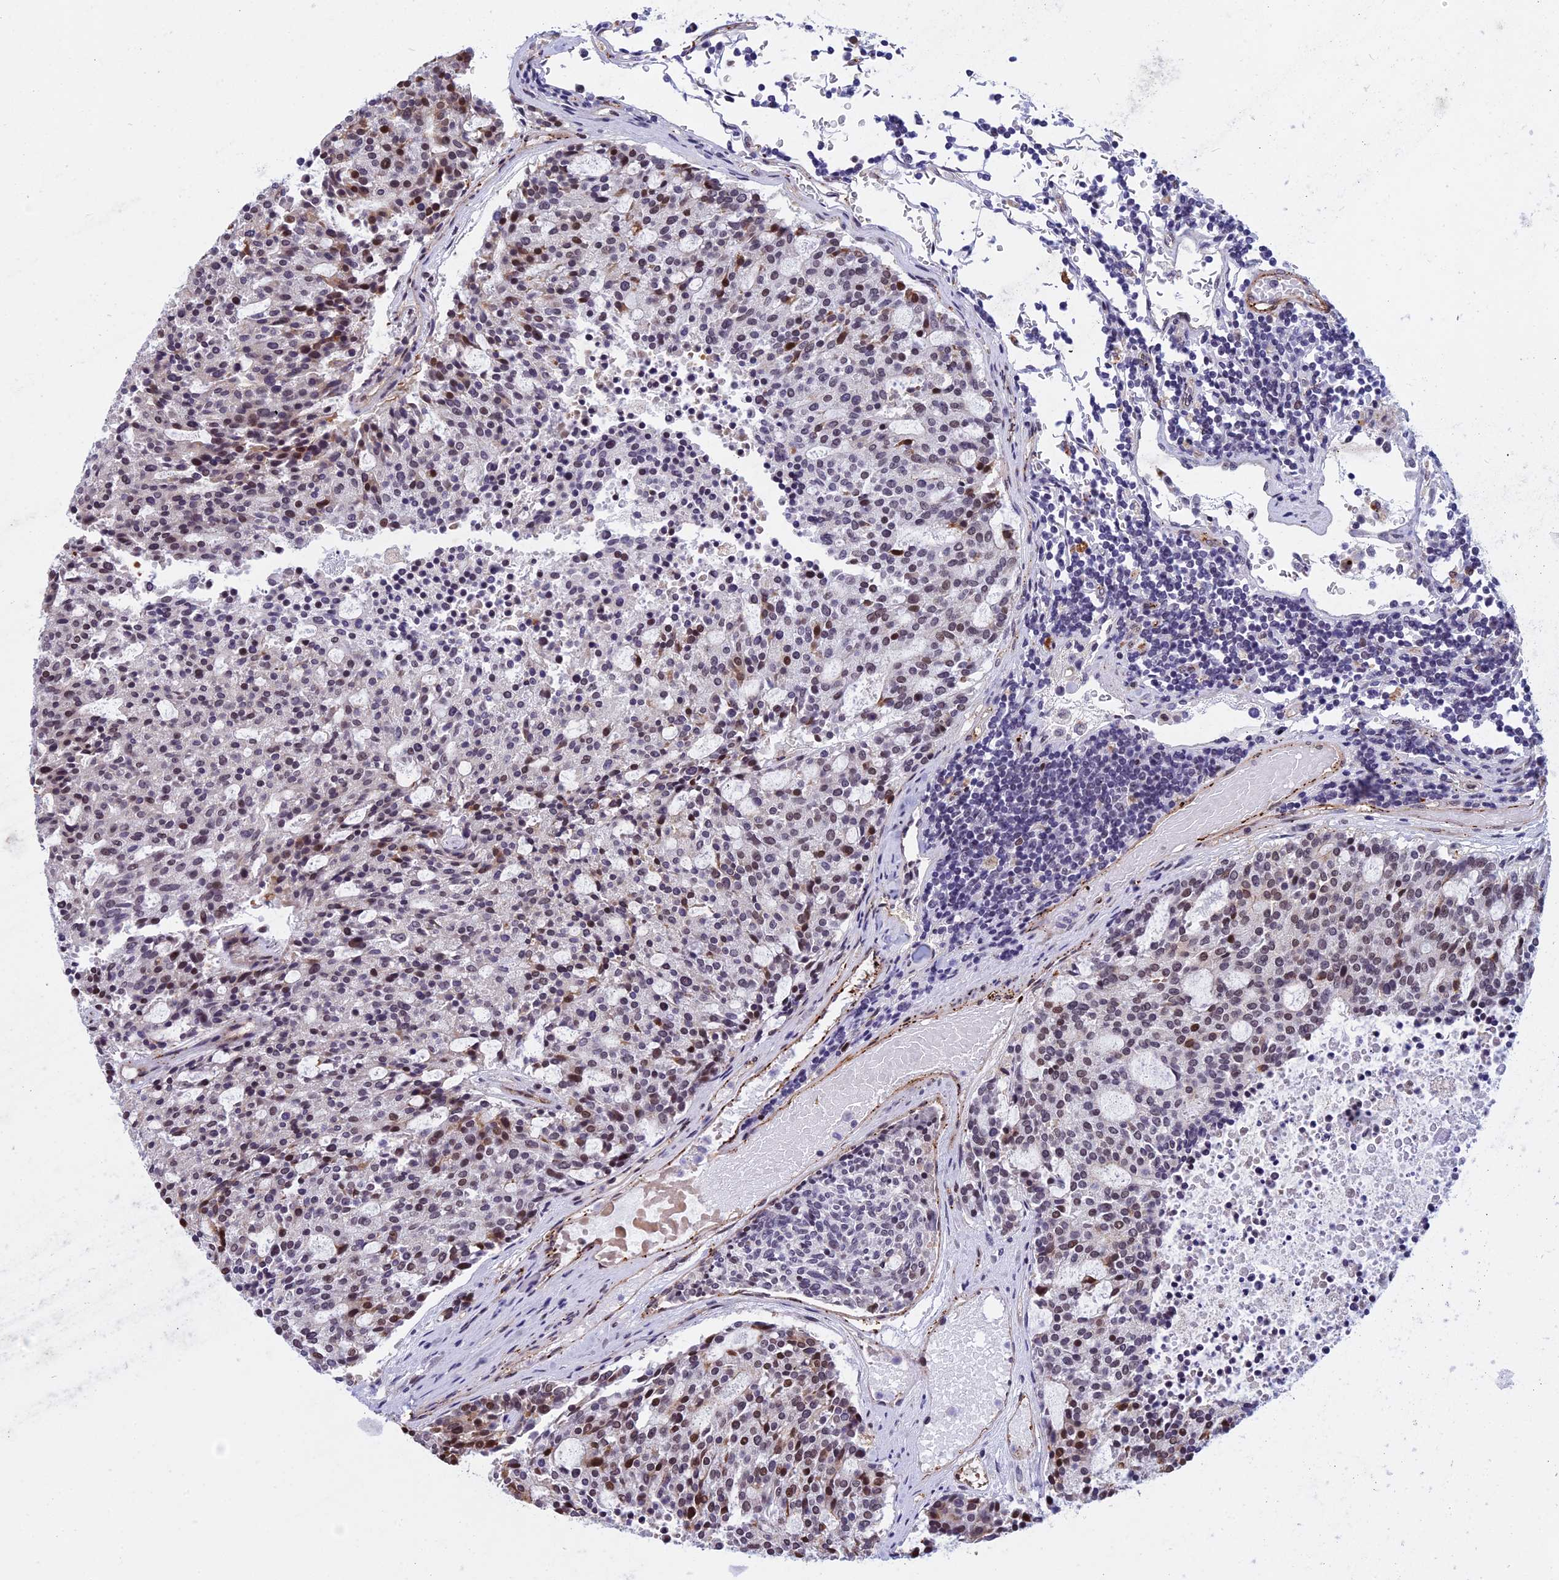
{"staining": {"intensity": "moderate", "quantity": "25%-75%", "location": "nuclear"}, "tissue": "carcinoid", "cell_type": "Tumor cells", "image_type": "cancer", "snomed": [{"axis": "morphology", "description": "Carcinoid, malignant, NOS"}, {"axis": "topography", "description": "Pancreas"}], "caption": "Immunohistochemistry image of human carcinoid (malignant) stained for a protein (brown), which reveals medium levels of moderate nuclear expression in about 25%-75% of tumor cells.", "gene": "NIPBL", "patient": {"sex": "female", "age": 54}}